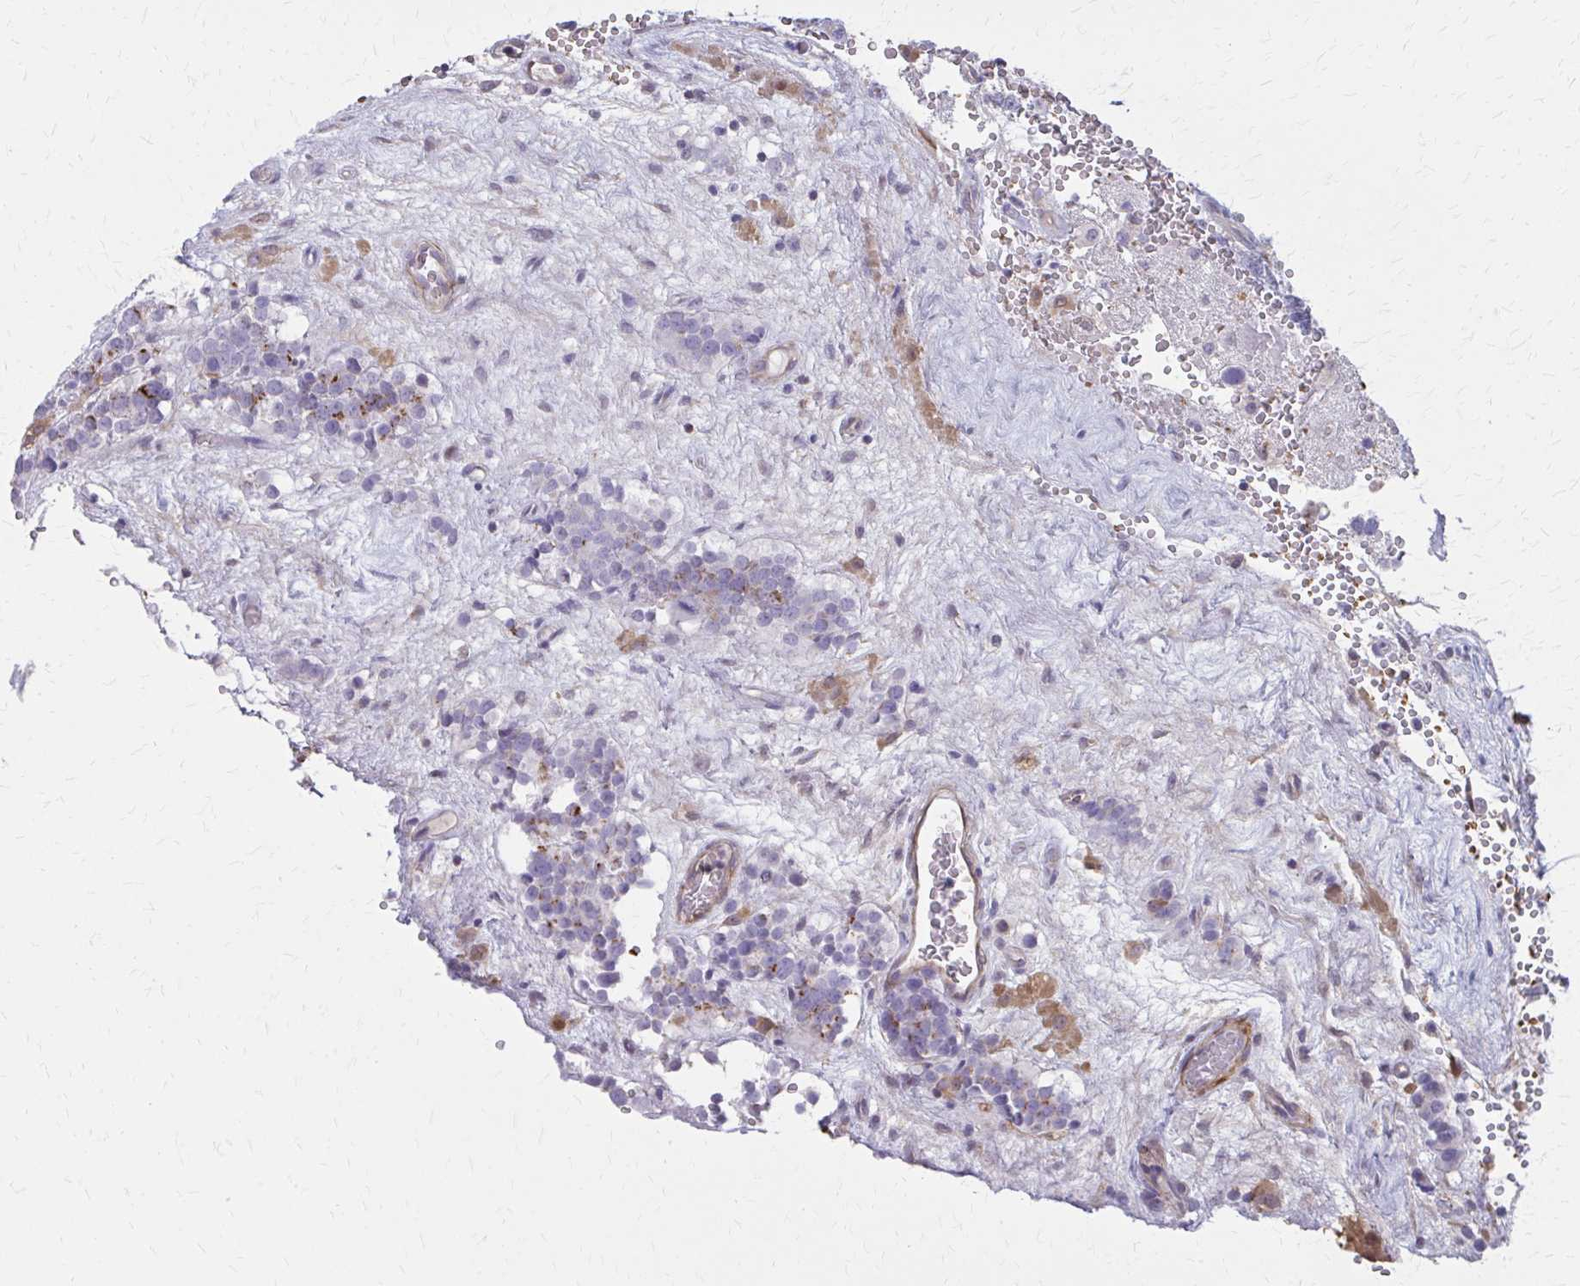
{"staining": {"intensity": "moderate", "quantity": "<25%", "location": "cytoplasmic/membranous"}, "tissue": "testis cancer", "cell_type": "Tumor cells", "image_type": "cancer", "snomed": [{"axis": "morphology", "description": "Seminoma, NOS"}, {"axis": "topography", "description": "Testis"}], "caption": "There is low levels of moderate cytoplasmic/membranous expression in tumor cells of seminoma (testis), as demonstrated by immunohistochemical staining (brown color).", "gene": "IFI44L", "patient": {"sex": "male", "age": 71}}